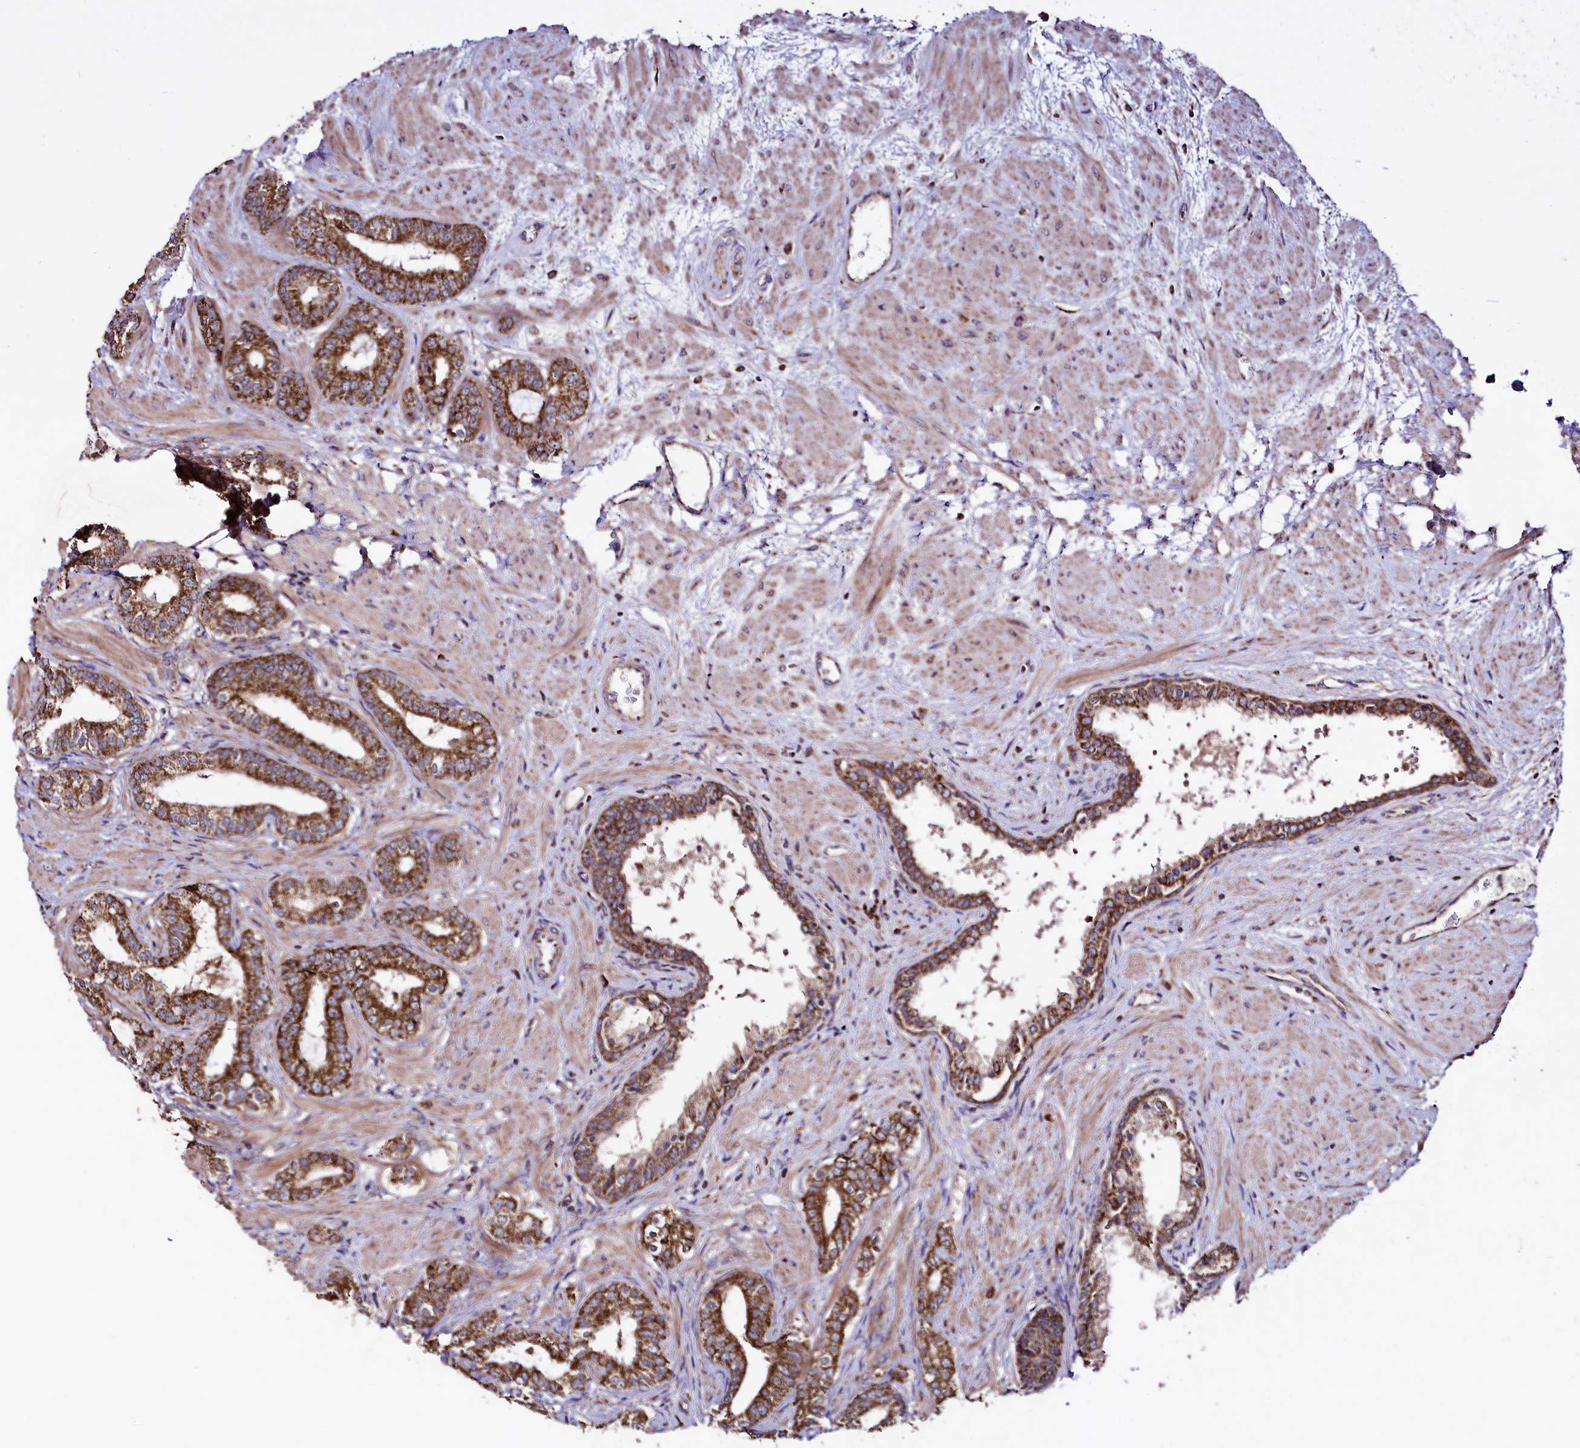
{"staining": {"intensity": "strong", "quantity": ">75%", "location": "cytoplasmic/membranous"}, "tissue": "prostate cancer", "cell_type": "Tumor cells", "image_type": "cancer", "snomed": [{"axis": "morphology", "description": "Adenocarcinoma, High grade"}, {"axis": "topography", "description": "Prostate"}], "caption": "Prostate cancer was stained to show a protein in brown. There is high levels of strong cytoplasmic/membranous positivity in about >75% of tumor cells.", "gene": "STARD5", "patient": {"sex": "male", "age": 64}}